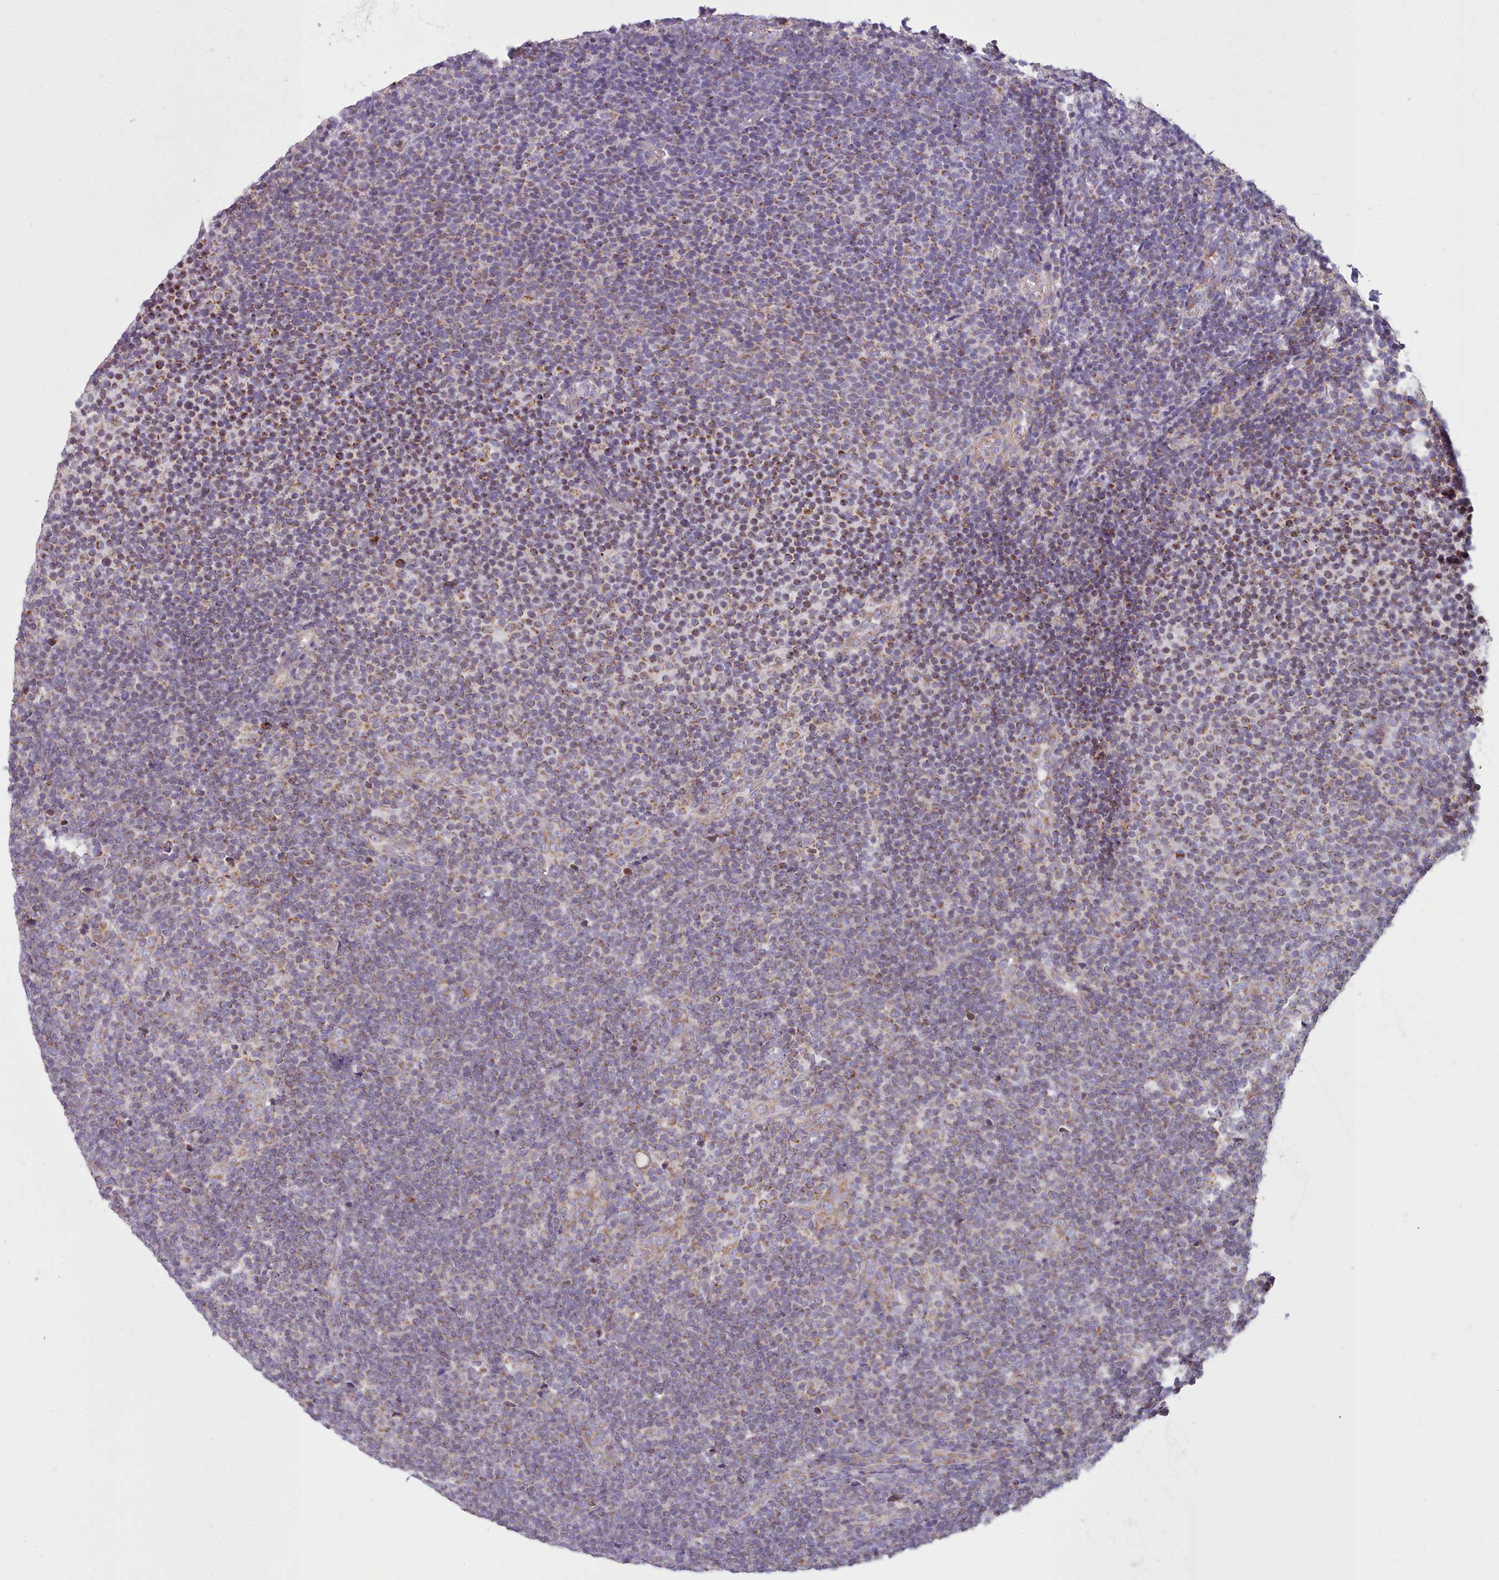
{"staining": {"intensity": "moderate", "quantity": ">75%", "location": "cytoplasmic/membranous"}, "tissue": "lymphoma", "cell_type": "Tumor cells", "image_type": "cancer", "snomed": [{"axis": "morphology", "description": "Malignant lymphoma, non-Hodgkin's type, Low grade"}, {"axis": "topography", "description": "Lymph node"}], "caption": "Tumor cells show medium levels of moderate cytoplasmic/membranous positivity in about >75% of cells in lymphoma.", "gene": "SRP54", "patient": {"sex": "male", "age": 66}}